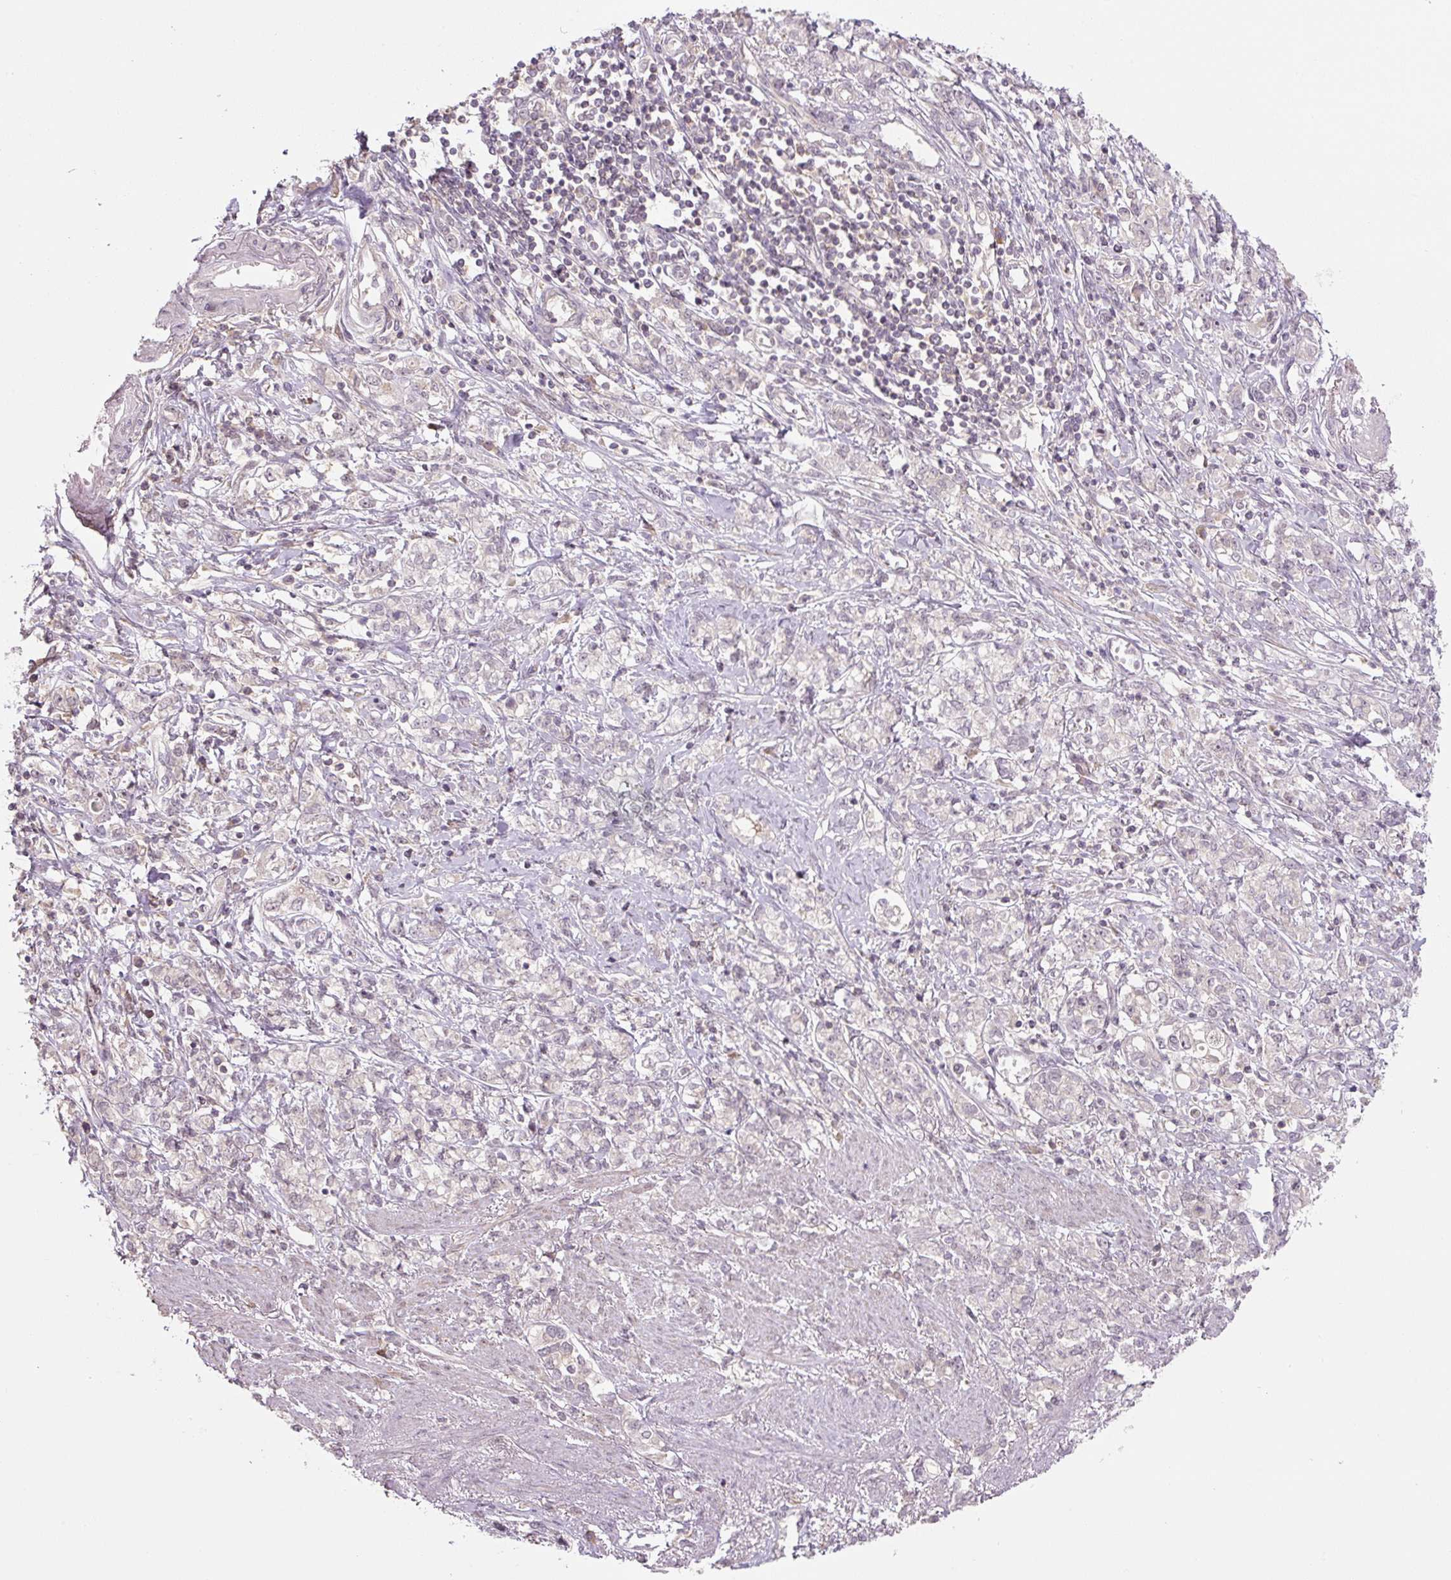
{"staining": {"intensity": "negative", "quantity": "none", "location": "none"}, "tissue": "stomach cancer", "cell_type": "Tumor cells", "image_type": "cancer", "snomed": [{"axis": "morphology", "description": "Adenocarcinoma, NOS"}, {"axis": "topography", "description": "Stomach"}], "caption": "DAB immunohistochemical staining of stomach adenocarcinoma demonstrates no significant expression in tumor cells. (DAB immunohistochemistry (IHC), high magnification).", "gene": "C2orf73", "patient": {"sex": "female", "age": 76}}